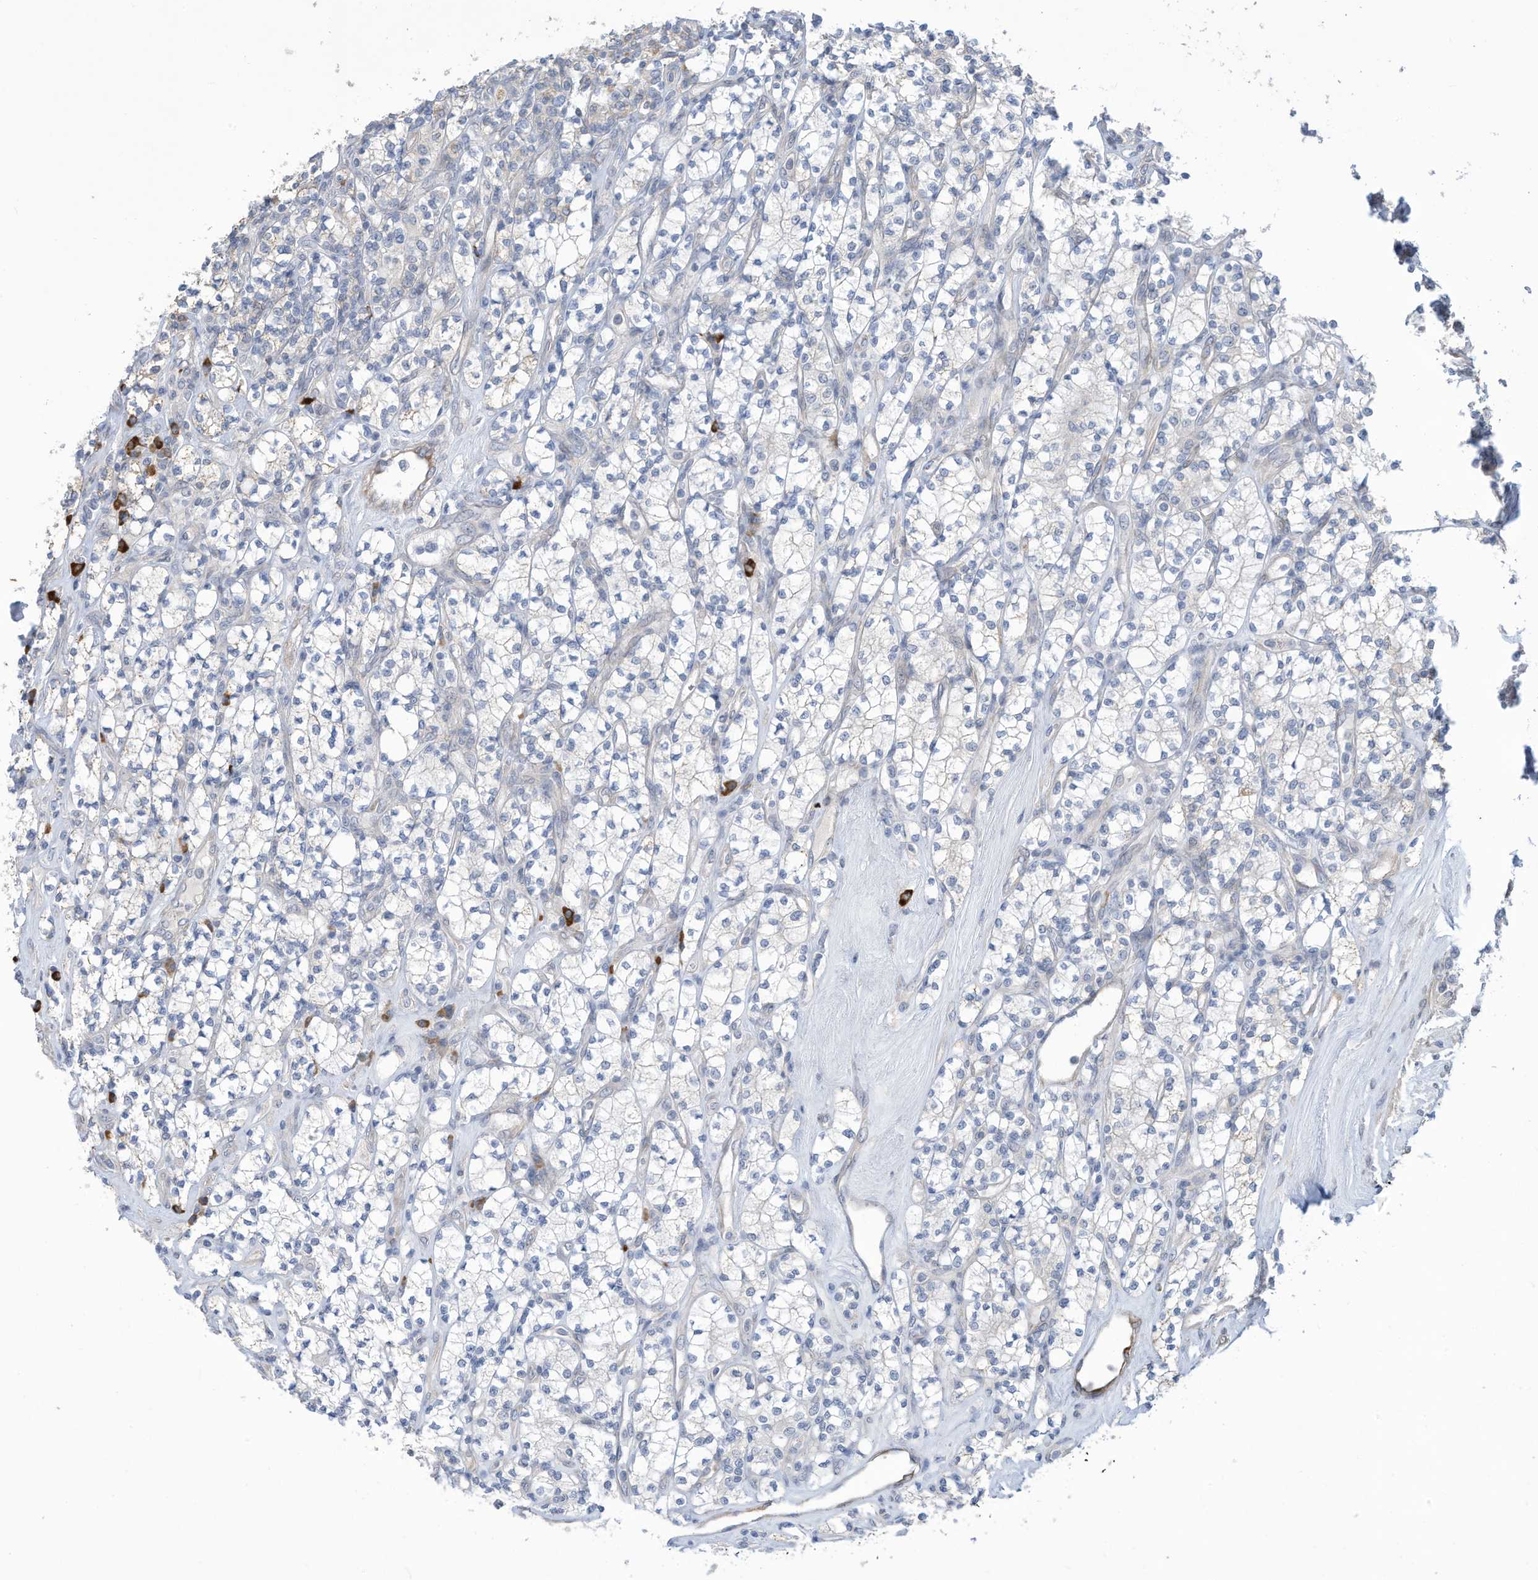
{"staining": {"intensity": "negative", "quantity": "none", "location": "none"}, "tissue": "renal cancer", "cell_type": "Tumor cells", "image_type": "cancer", "snomed": [{"axis": "morphology", "description": "Adenocarcinoma, NOS"}, {"axis": "topography", "description": "Kidney"}], "caption": "The histopathology image reveals no significant expression in tumor cells of adenocarcinoma (renal). Nuclei are stained in blue.", "gene": "ZNF292", "patient": {"sex": "male", "age": 77}}